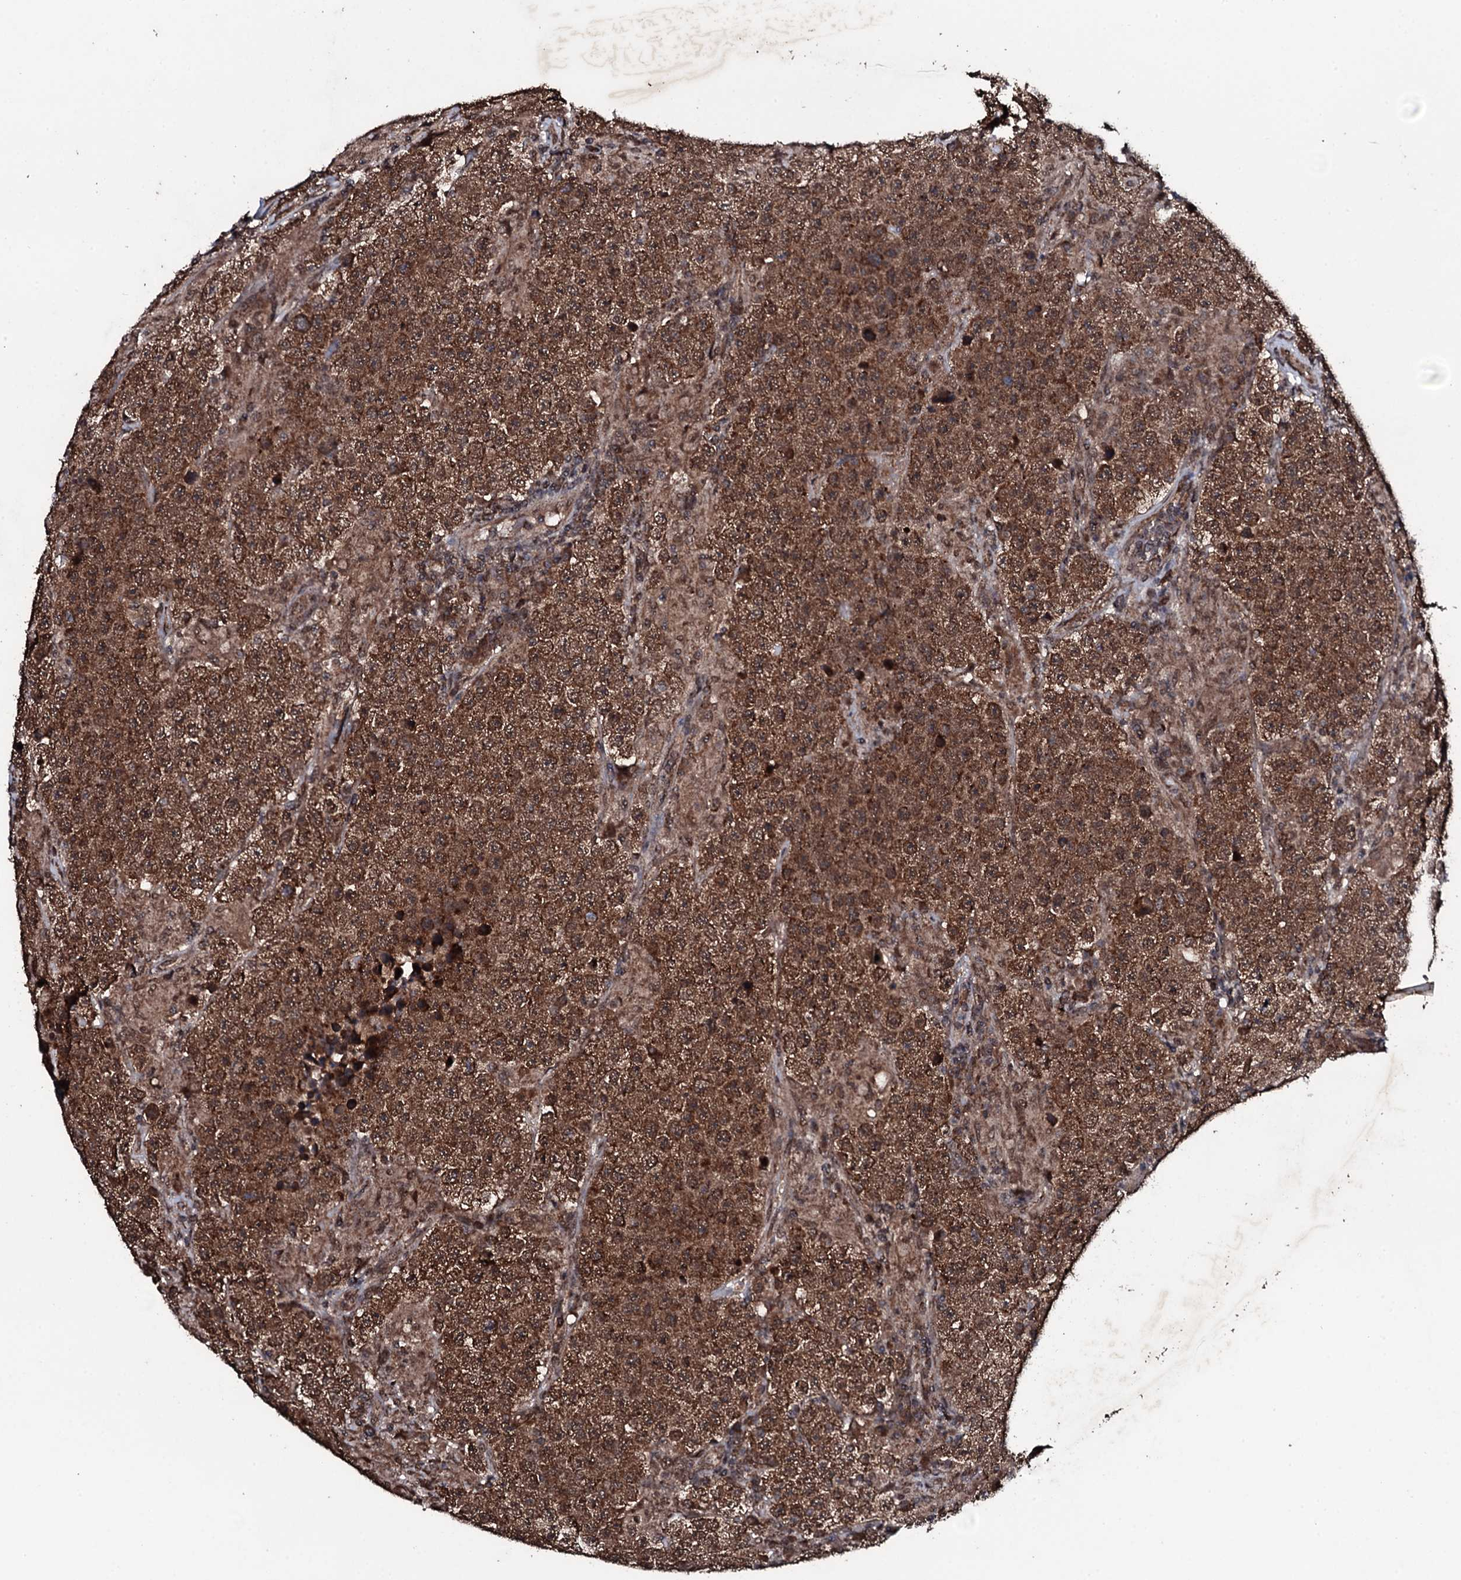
{"staining": {"intensity": "strong", "quantity": ">75%", "location": "cytoplasmic/membranous"}, "tissue": "testis cancer", "cell_type": "Tumor cells", "image_type": "cancer", "snomed": [{"axis": "morphology", "description": "Normal tissue, NOS"}, {"axis": "morphology", "description": "Urothelial carcinoma, High grade"}, {"axis": "morphology", "description": "Seminoma, NOS"}, {"axis": "morphology", "description": "Carcinoma, Embryonal, NOS"}, {"axis": "topography", "description": "Urinary bladder"}, {"axis": "topography", "description": "Testis"}], "caption": "Human testis high-grade urothelial carcinoma stained with a brown dye shows strong cytoplasmic/membranous positive expression in approximately >75% of tumor cells.", "gene": "MRPS31", "patient": {"sex": "male", "age": 41}}